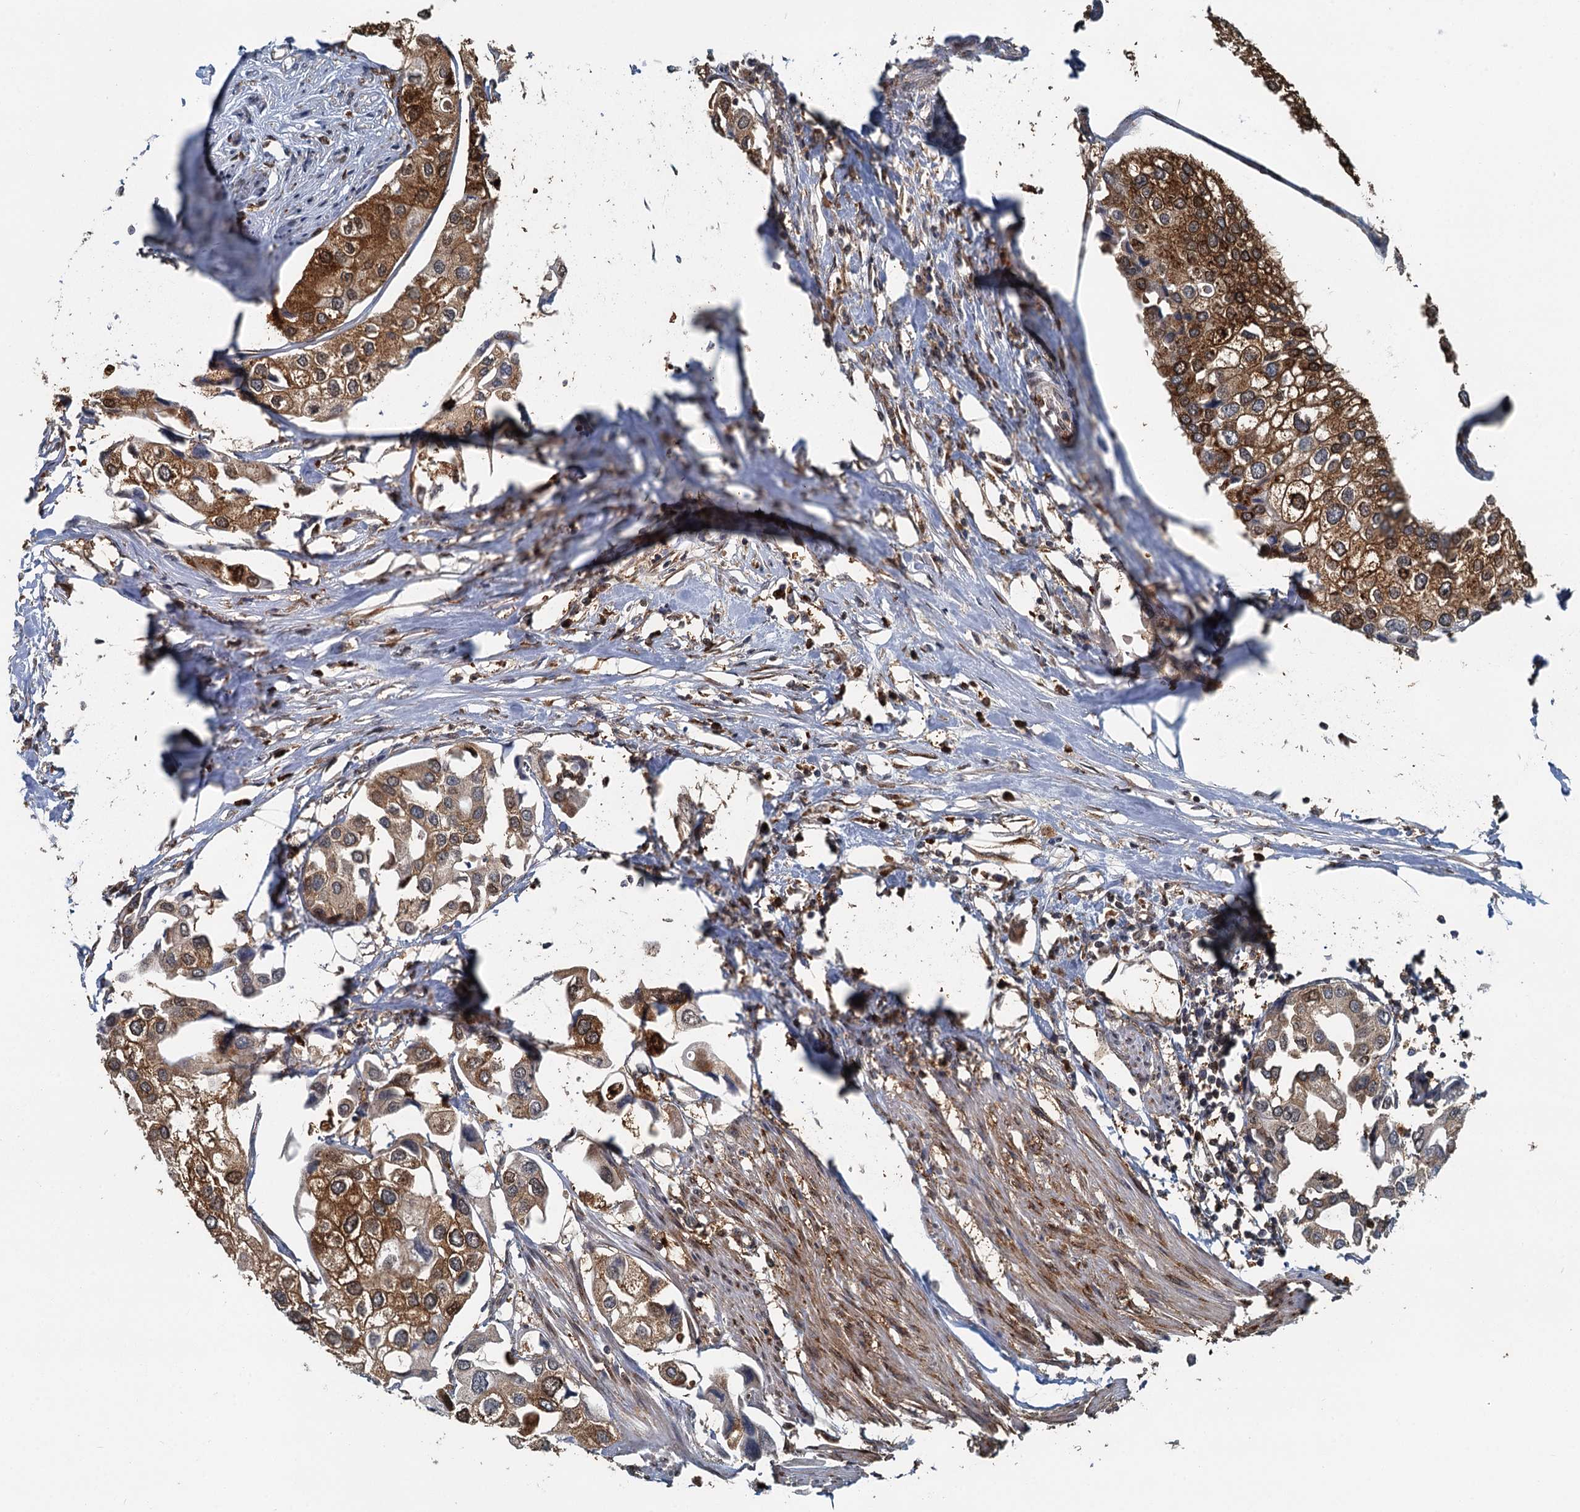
{"staining": {"intensity": "moderate", "quantity": ">75%", "location": "cytoplasmic/membranous"}, "tissue": "urothelial cancer", "cell_type": "Tumor cells", "image_type": "cancer", "snomed": [{"axis": "morphology", "description": "Urothelial carcinoma, High grade"}, {"axis": "topography", "description": "Urinary bladder"}], "caption": "DAB (3,3'-diaminobenzidine) immunohistochemical staining of urothelial cancer demonstrates moderate cytoplasmic/membranous protein positivity in approximately >75% of tumor cells.", "gene": "GPI", "patient": {"sex": "male", "age": 64}}